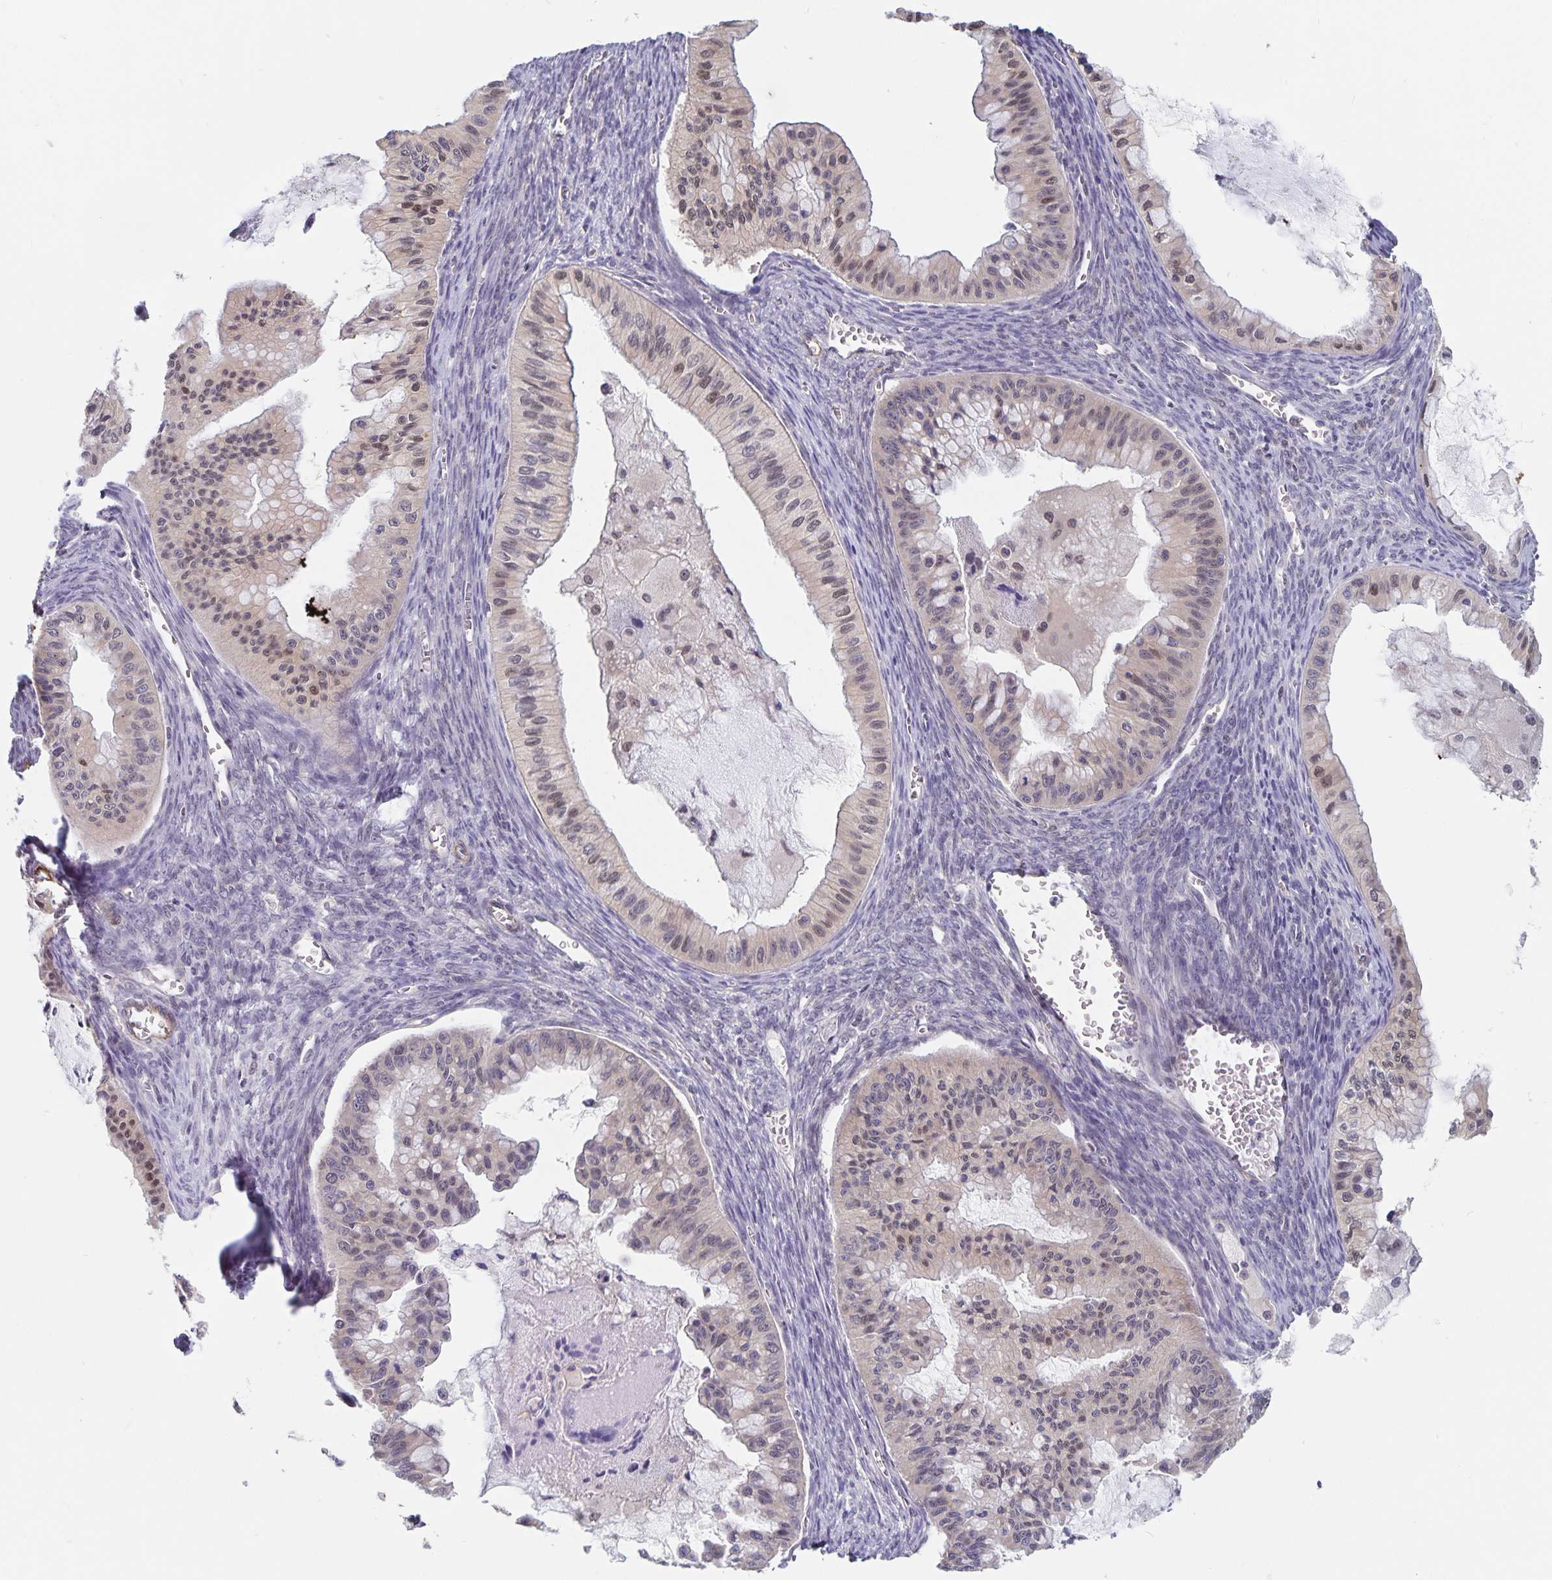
{"staining": {"intensity": "weak", "quantity": "<25%", "location": "nuclear"}, "tissue": "ovarian cancer", "cell_type": "Tumor cells", "image_type": "cancer", "snomed": [{"axis": "morphology", "description": "Cystadenocarcinoma, mucinous, NOS"}, {"axis": "topography", "description": "Ovary"}], "caption": "IHC of ovarian mucinous cystadenocarcinoma demonstrates no staining in tumor cells.", "gene": "BAG6", "patient": {"sex": "female", "age": 72}}